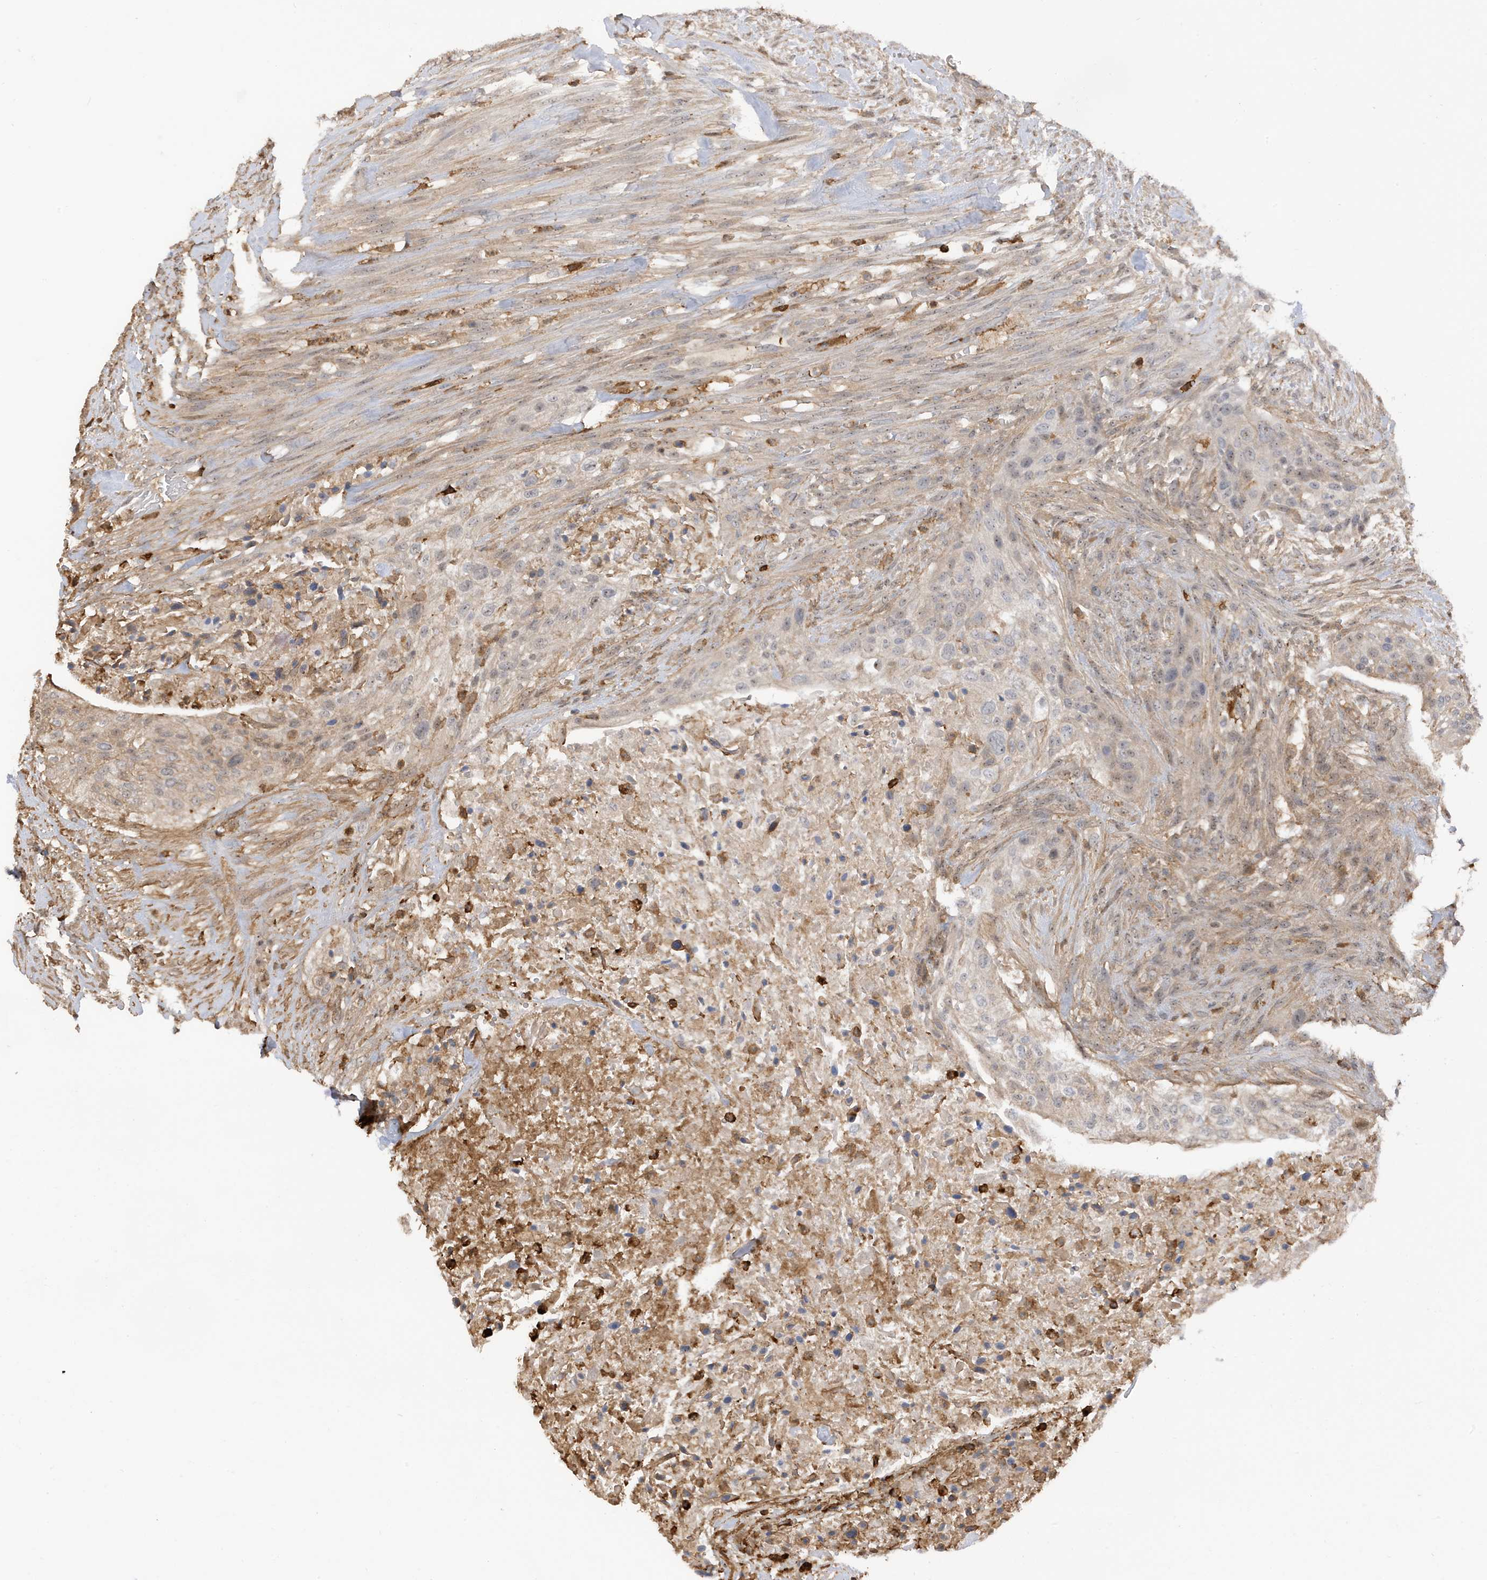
{"staining": {"intensity": "negative", "quantity": "none", "location": "none"}, "tissue": "urothelial cancer", "cell_type": "Tumor cells", "image_type": "cancer", "snomed": [{"axis": "morphology", "description": "Urothelial carcinoma, High grade"}, {"axis": "topography", "description": "Urinary bladder"}], "caption": "This image is of urothelial cancer stained with immunohistochemistry (IHC) to label a protein in brown with the nuclei are counter-stained blue. There is no staining in tumor cells.", "gene": "PHACTR2", "patient": {"sex": "male", "age": 35}}